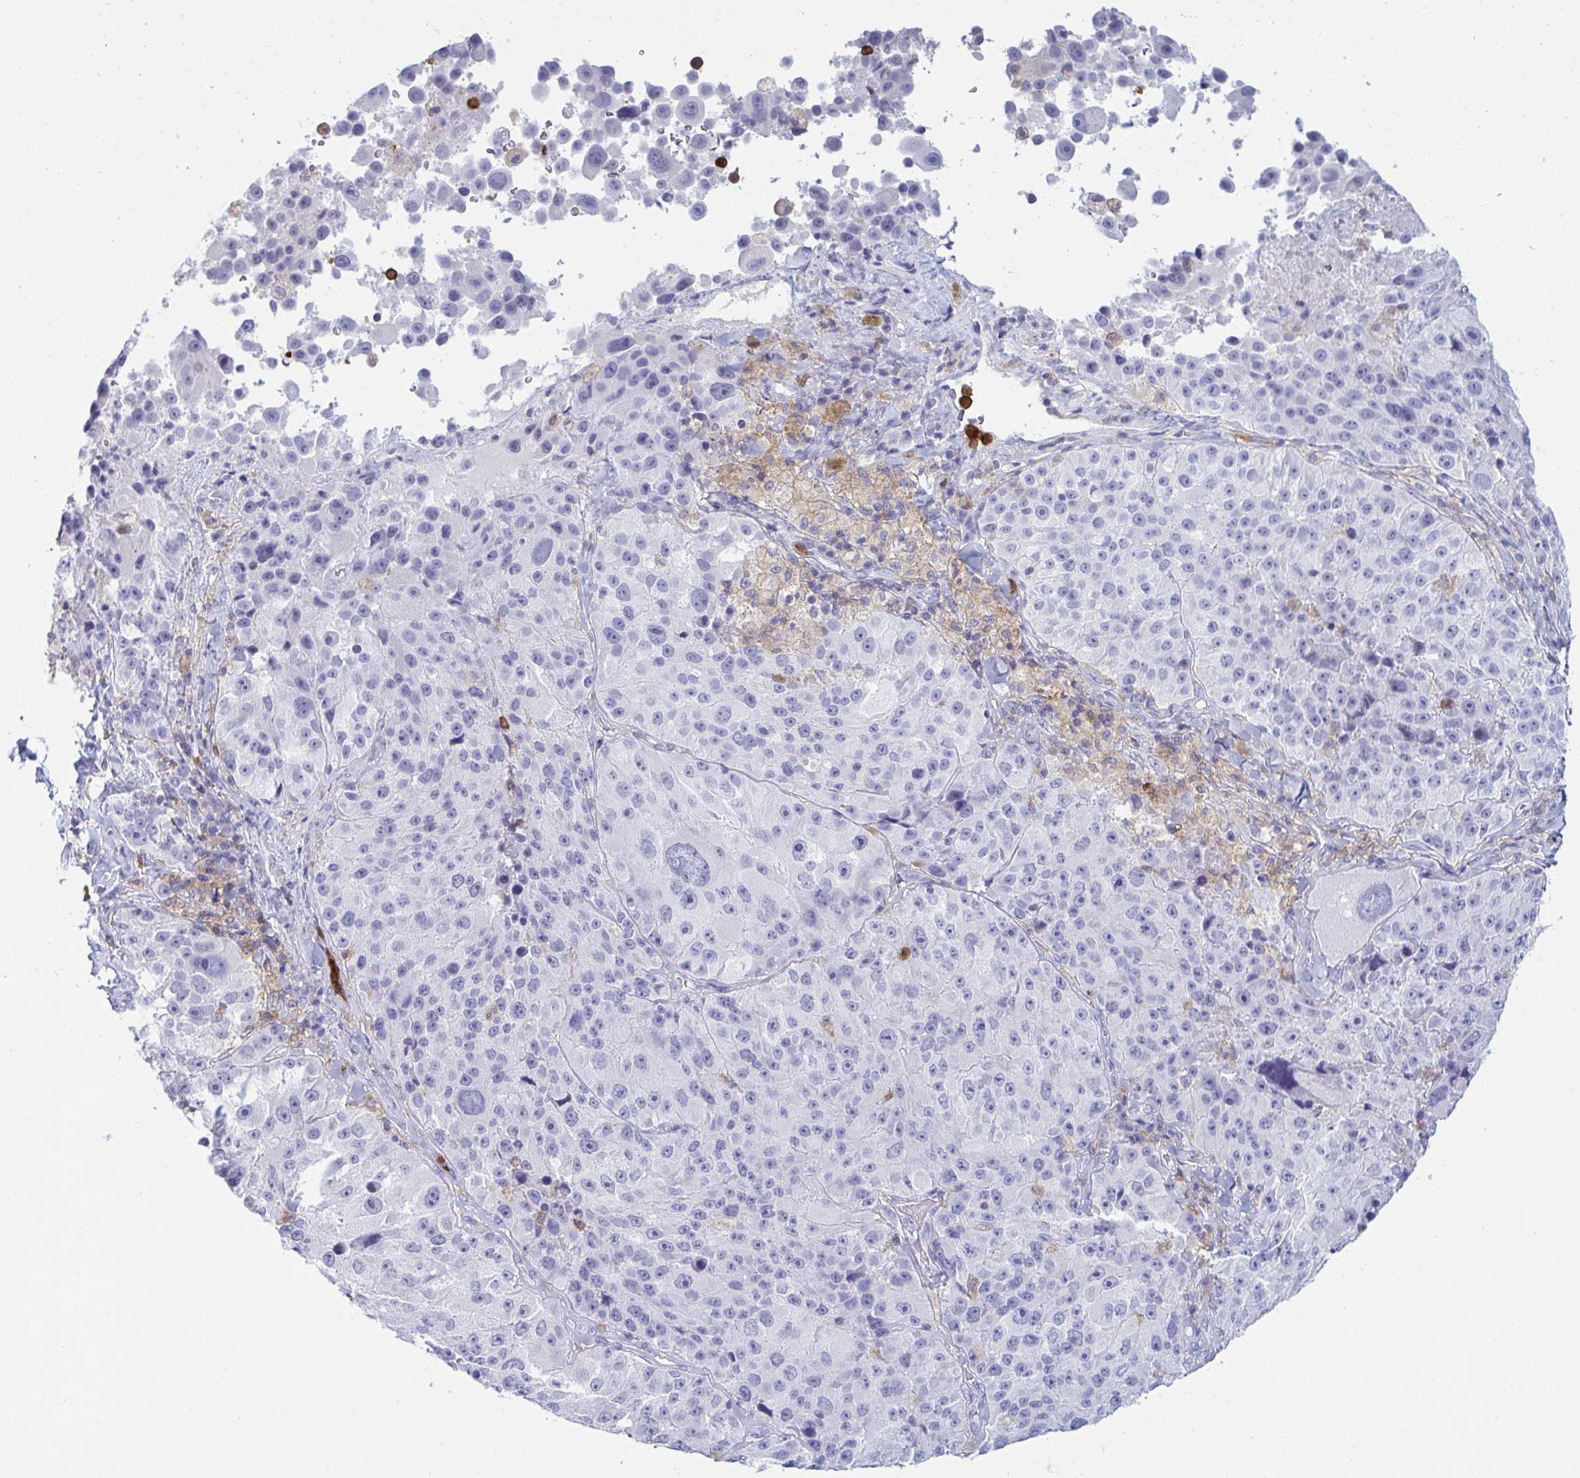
{"staining": {"intensity": "negative", "quantity": "none", "location": "none"}, "tissue": "melanoma", "cell_type": "Tumor cells", "image_type": "cancer", "snomed": [{"axis": "morphology", "description": "Malignant melanoma, Metastatic site"}, {"axis": "topography", "description": "Lymph node"}], "caption": "This is a micrograph of immunohistochemistry staining of malignant melanoma (metastatic site), which shows no expression in tumor cells.", "gene": "MYO1F", "patient": {"sex": "male", "age": 62}}